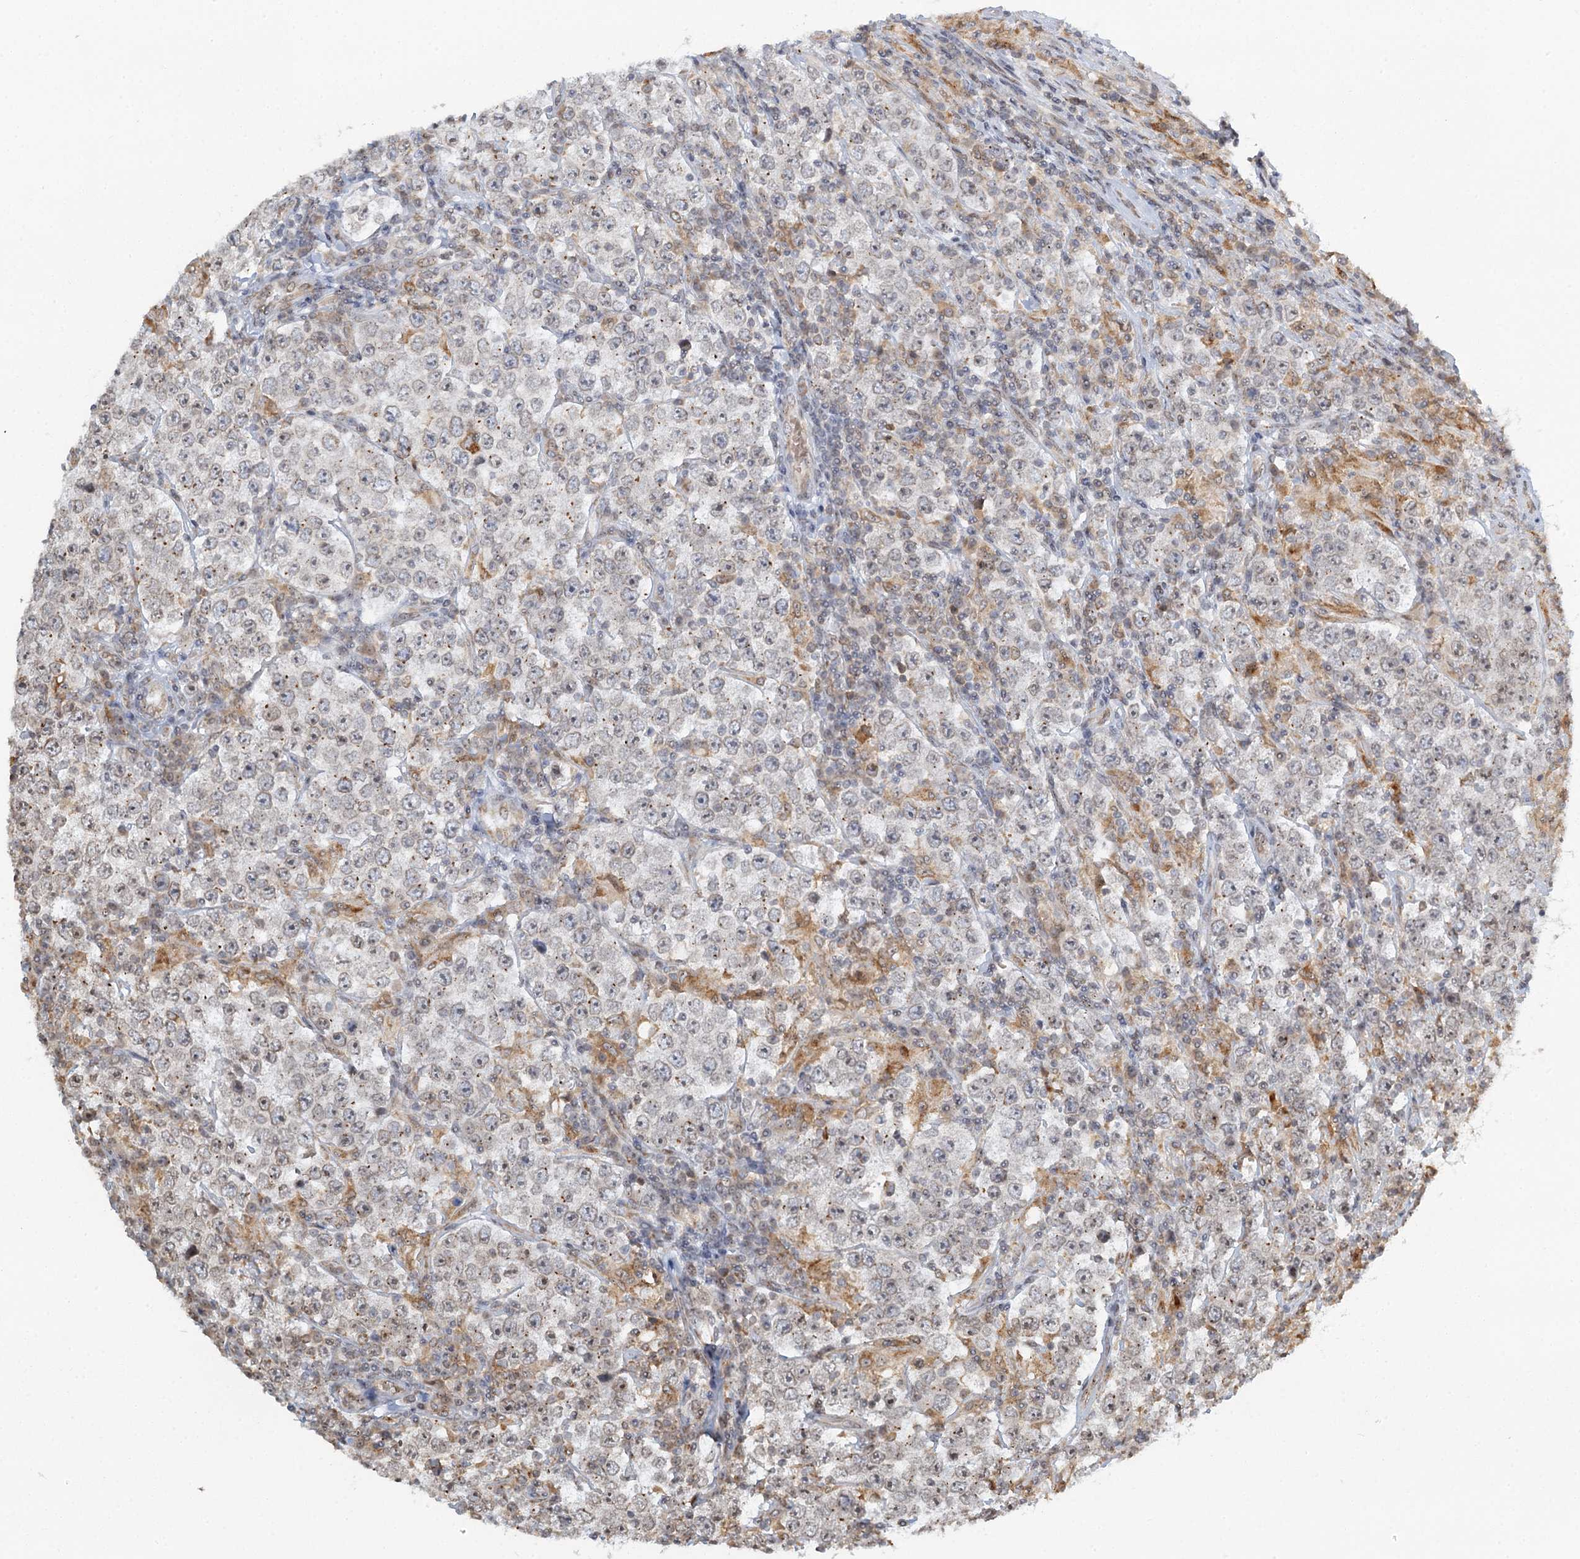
{"staining": {"intensity": "negative", "quantity": "none", "location": "none"}, "tissue": "testis cancer", "cell_type": "Tumor cells", "image_type": "cancer", "snomed": [{"axis": "morphology", "description": "Normal tissue, NOS"}, {"axis": "morphology", "description": "Urothelial carcinoma, High grade"}, {"axis": "morphology", "description": "Seminoma, NOS"}, {"axis": "morphology", "description": "Carcinoma, Embryonal, NOS"}, {"axis": "topography", "description": "Urinary bladder"}, {"axis": "topography", "description": "Testis"}], "caption": "A high-resolution micrograph shows immunohistochemistry staining of testis cancer, which demonstrates no significant expression in tumor cells.", "gene": "TREX1", "patient": {"sex": "male", "age": 41}}